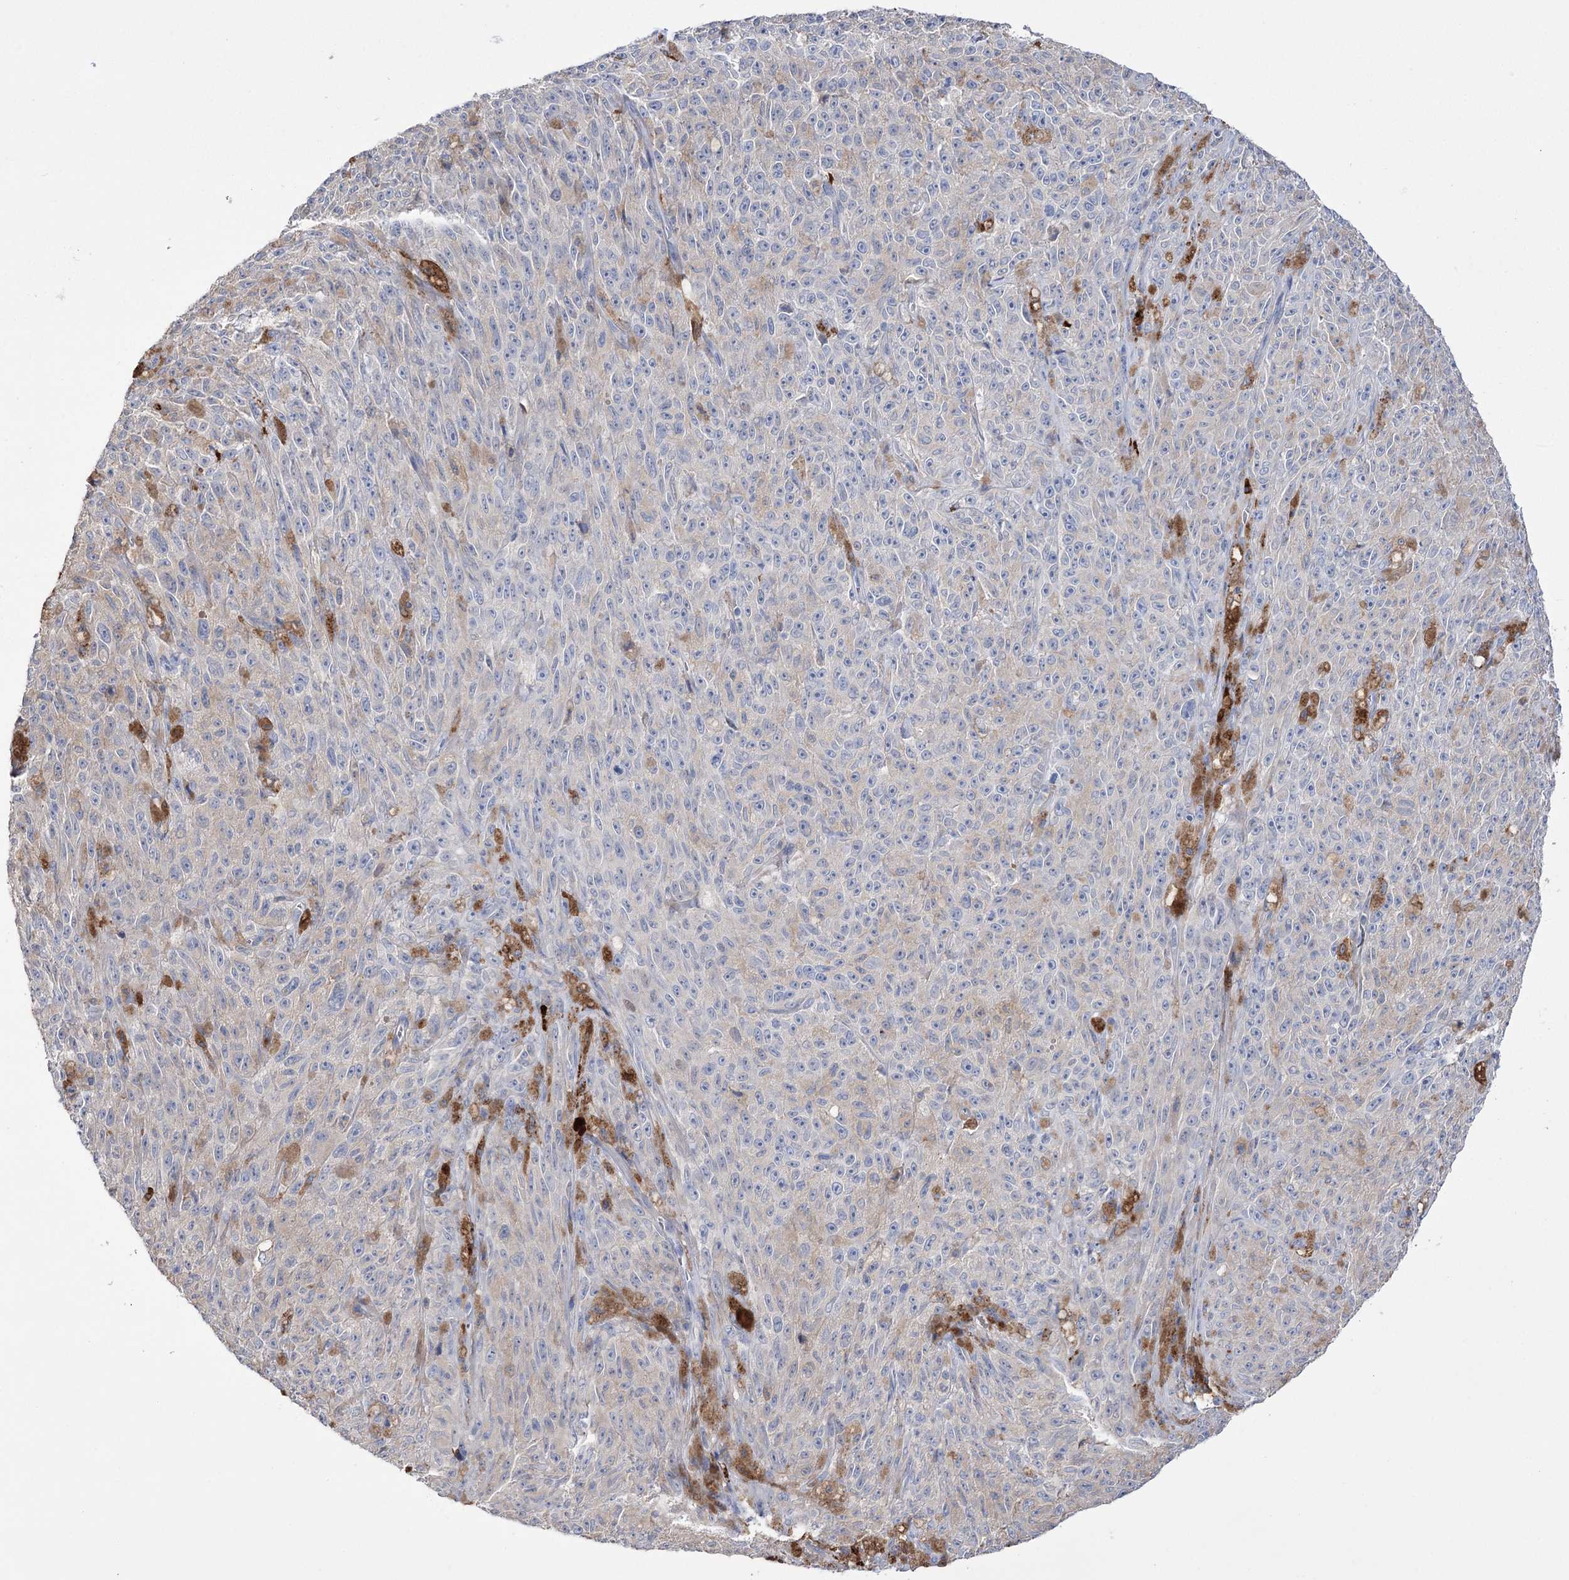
{"staining": {"intensity": "negative", "quantity": "none", "location": "none"}, "tissue": "melanoma", "cell_type": "Tumor cells", "image_type": "cancer", "snomed": [{"axis": "morphology", "description": "Malignant melanoma, NOS"}, {"axis": "topography", "description": "Skin"}], "caption": "Immunohistochemistry (IHC) image of neoplastic tissue: human melanoma stained with DAB reveals no significant protein expression in tumor cells.", "gene": "ZNF622", "patient": {"sex": "female", "age": 82}}